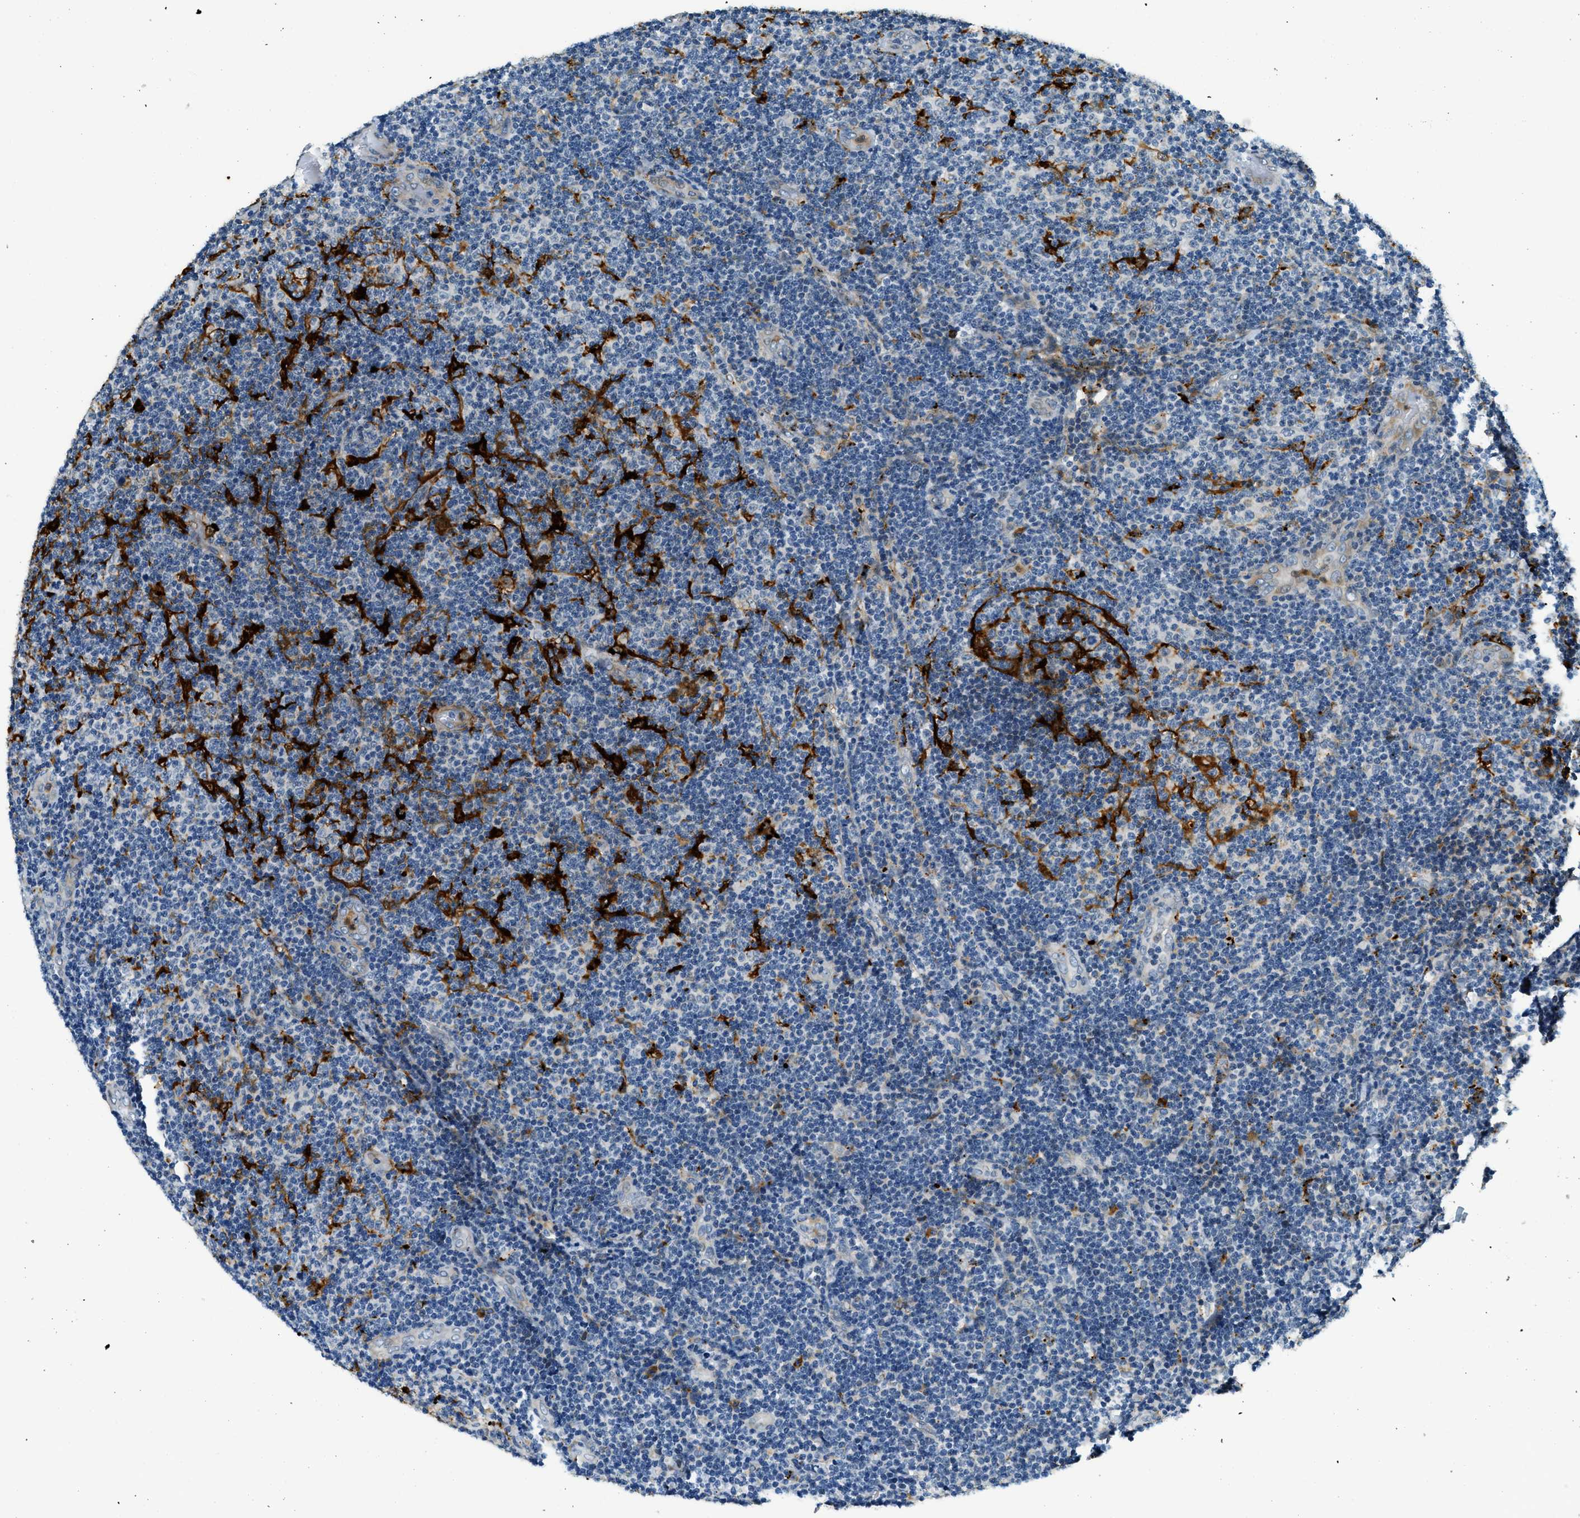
{"staining": {"intensity": "negative", "quantity": "none", "location": "none"}, "tissue": "lymphoma", "cell_type": "Tumor cells", "image_type": "cancer", "snomed": [{"axis": "morphology", "description": "Malignant lymphoma, non-Hodgkin's type, Low grade"}, {"axis": "topography", "description": "Lymph node"}], "caption": "DAB (3,3'-diaminobenzidine) immunohistochemical staining of lymphoma shows no significant expression in tumor cells.", "gene": "HERC2", "patient": {"sex": "male", "age": 83}}